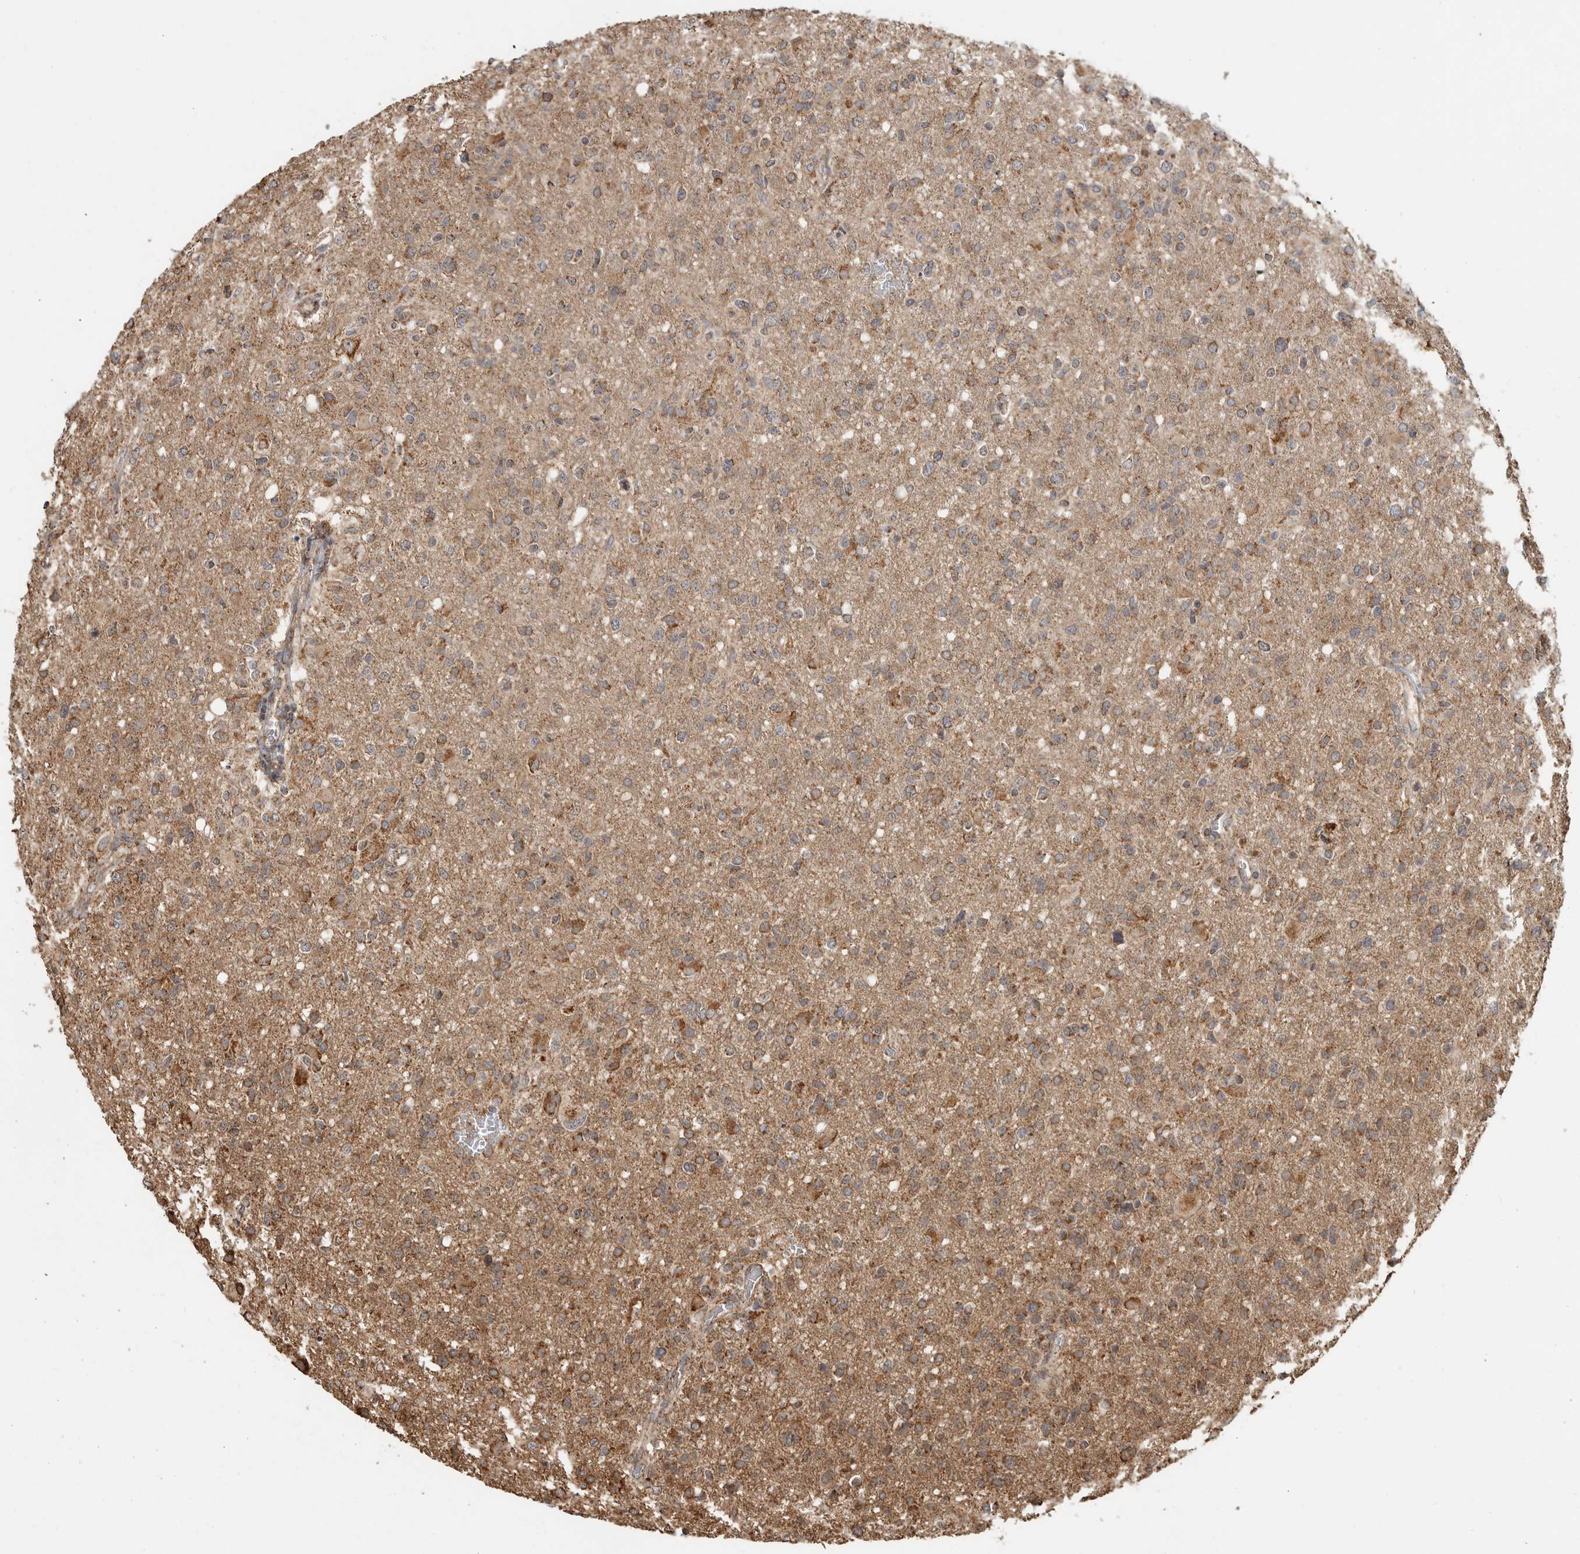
{"staining": {"intensity": "moderate", "quantity": "25%-75%", "location": "cytoplasmic/membranous"}, "tissue": "glioma", "cell_type": "Tumor cells", "image_type": "cancer", "snomed": [{"axis": "morphology", "description": "Glioma, malignant, High grade"}, {"axis": "topography", "description": "Brain"}], "caption": "Malignant glioma (high-grade) tissue shows moderate cytoplasmic/membranous expression in about 25%-75% of tumor cells", "gene": "GCNT2", "patient": {"sex": "female", "age": 57}}